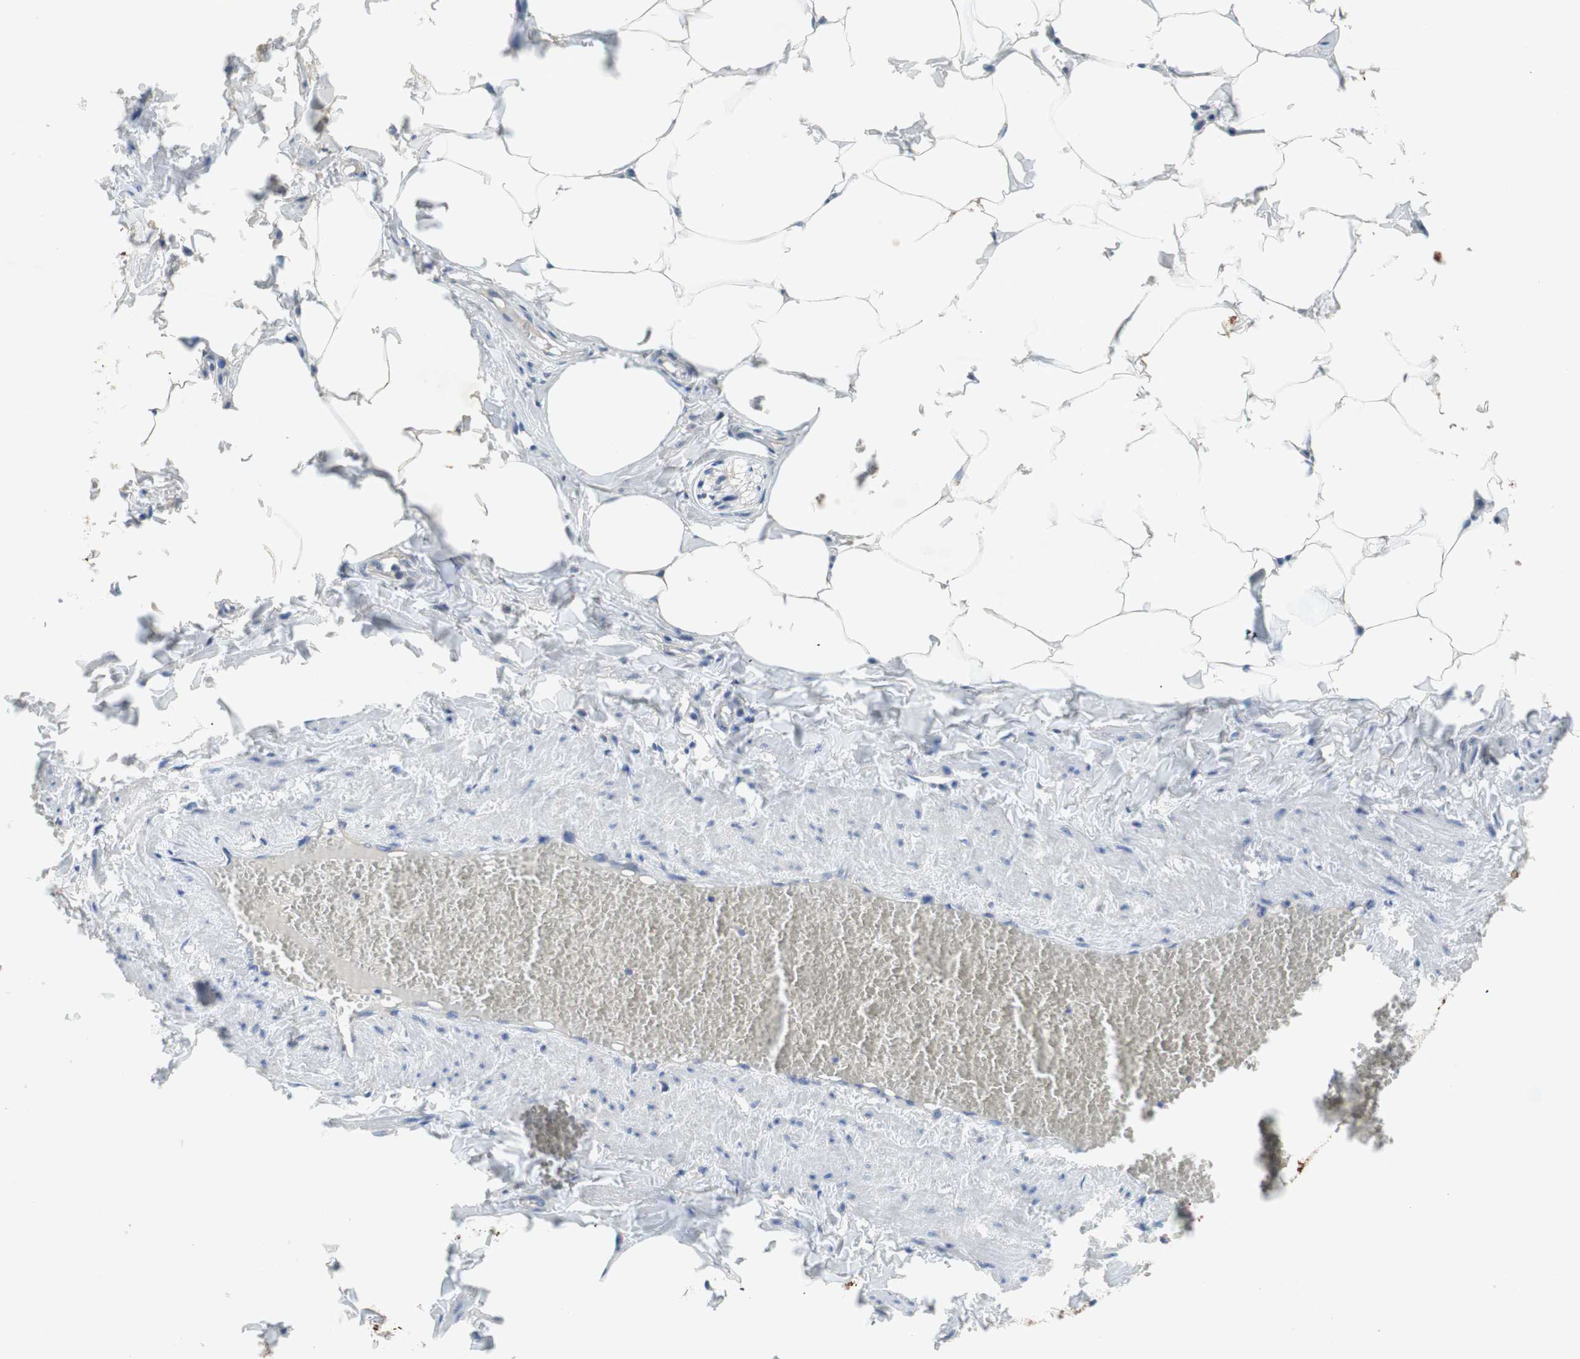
{"staining": {"intensity": "negative", "quantity": "none", "location": "none"}, "tissue": "adipose tissue", "cell_type": "Adipocytes", "image_type": "normal", "snomed": [{"axis": "morphology", "description": "Normal tissue, NOS"}, {"axis": "topography", "description": "Vascular tissue"}], "caption": "Immunohistochemistry (IHC) histopathology image of benign adipose tissue: human adipose tissue stained with DAB (3,3'-diaminobenzidine) shows no significant protein positivity in adipocytes. (Brightfield microscopy of DAB (3,3'-diaminobenzidine) immunohistochemistry at high magnification).", "gene": "RELB", "patient": {"sex": "male", "age": 41}}